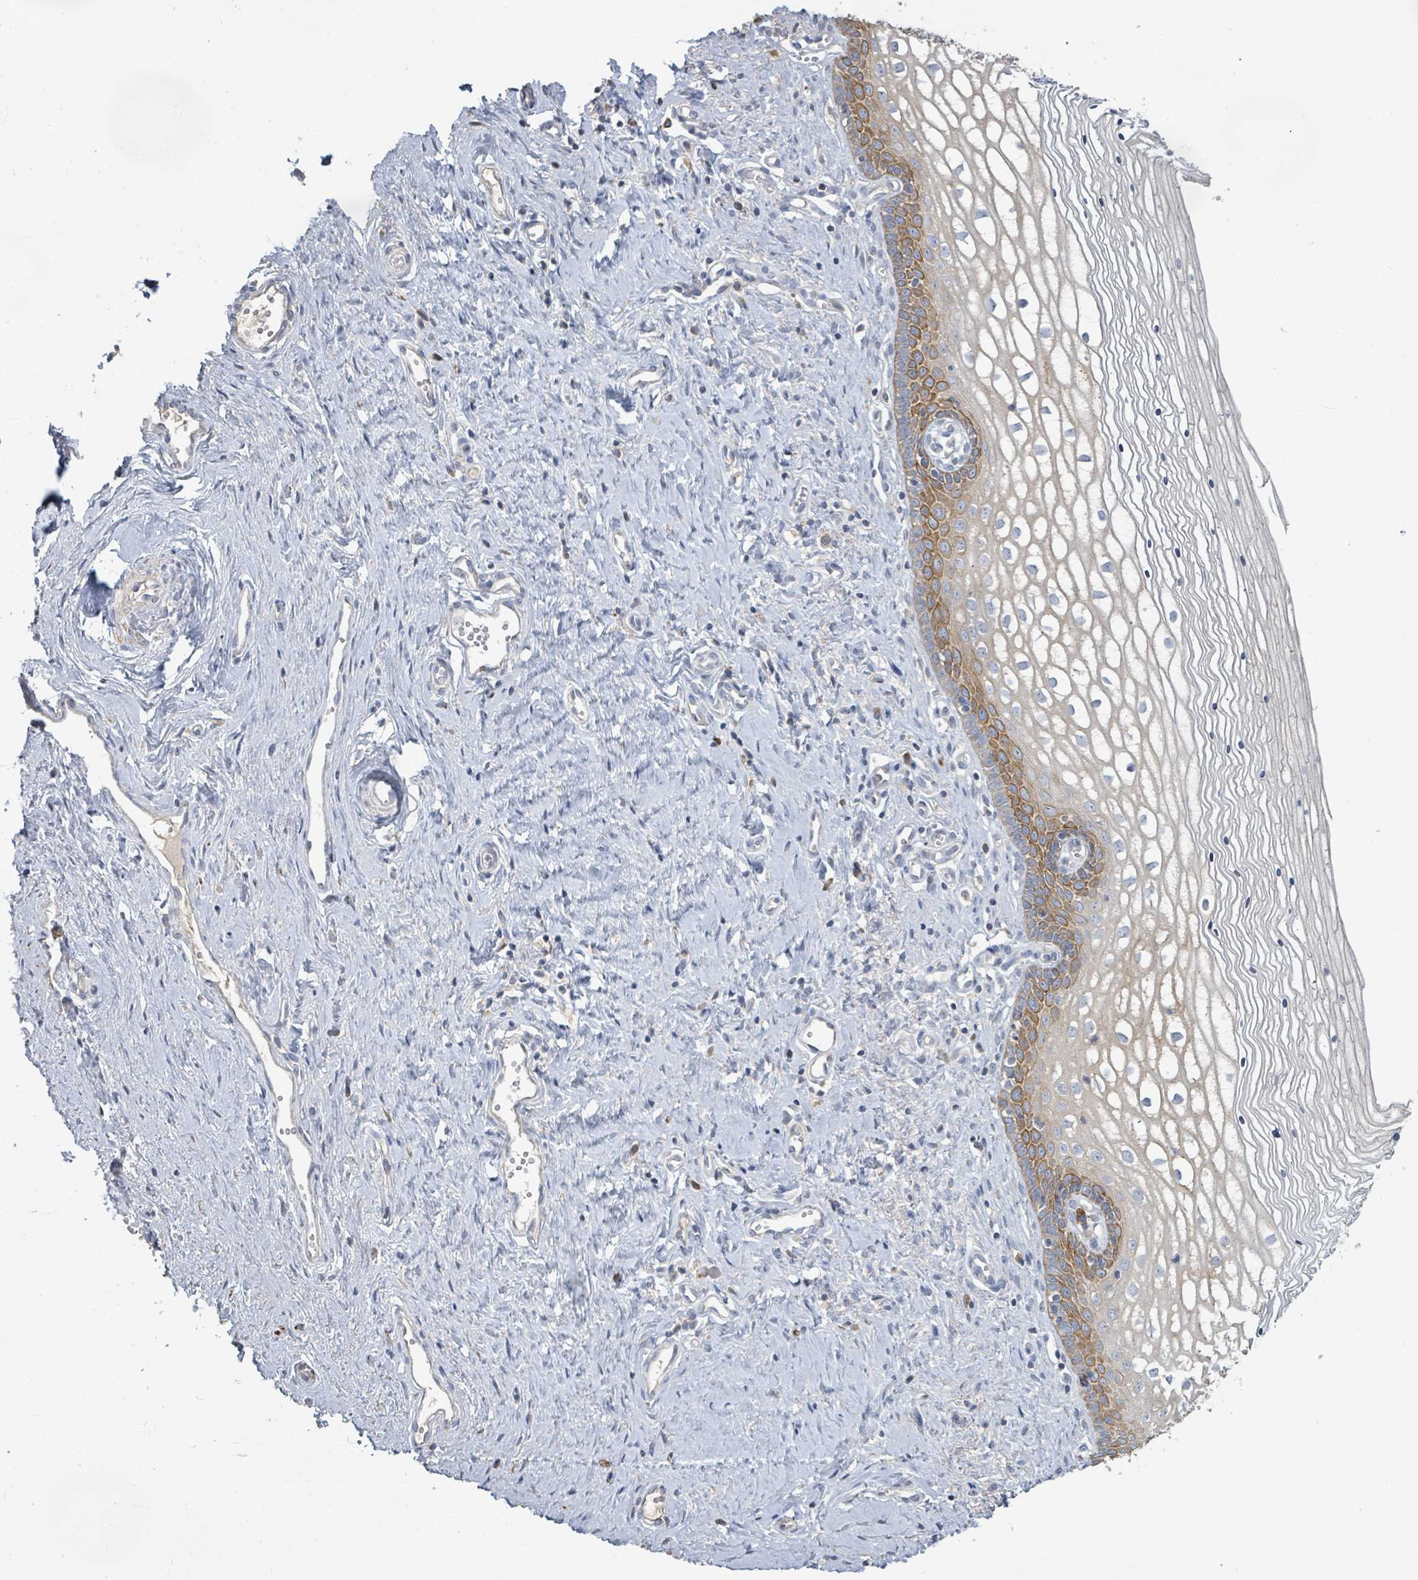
{"staining": {"intensity": "strong", "quantity": "25%-75%", "location": "cytoplasmic/membranous"}, "tissue": "vagina", "cell_type": "Squamous epithelial cells", "image_type": "normal", "snomed": [{"axis": "morphology", "description": "Normal tissue, NOS"}, {"axis": "topography", "description": "Vagina"}], "caption": "Immunohistochemistry photomicrograph of unremarkable human vagina stained for a protein (brown), which demonstrates high levels of strong cytoplasmic/membranous positivity in approximately 25%-75% of squamous epithelial cells.", "gene": "KCNS2", "patient": {"sex": "female", "age": 59}}